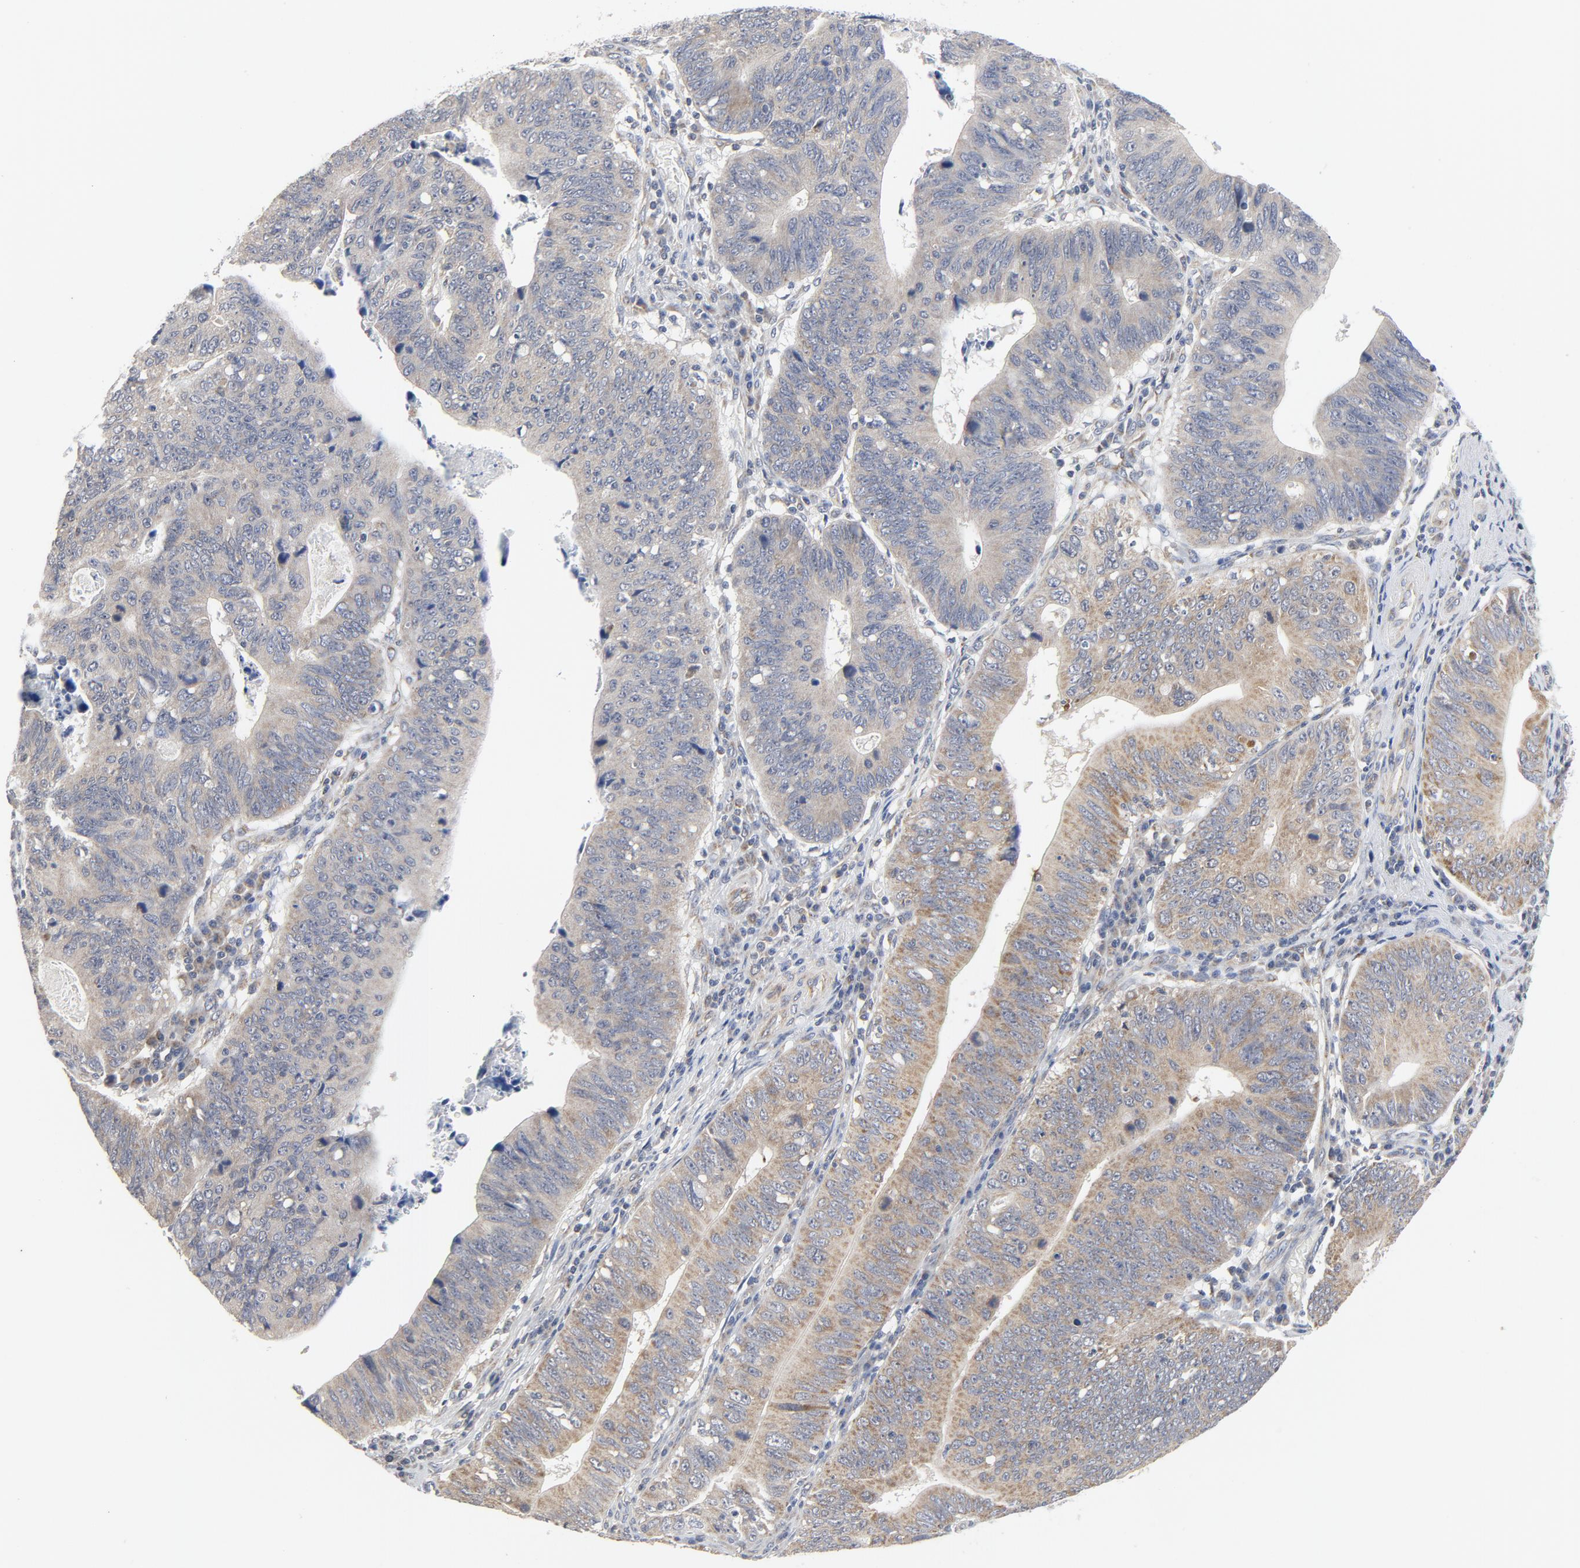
{"staining": {"intensity": "moderate", "quantity": ">75%", "location": "cytoplasmic/membranous"}, "tissue": "stomach cancer", "cell_type": "Tumor cells", "image_type": "cancer", "snomed": [{"axis": "morphology", "description": "Adenocarcinoma, NOS"}, {"axis": "topography", "description": "Stomach"}], "caption": "Immunohistochemistry (IHC) photomicrograph of neoplastic tissue: human adenocarcinoma (stomach) stained using immunohistochemistry demonstrates medium levels of moderate protein expression localized specifically in the cytoplasmic/membranous of tumor cells, appearing as a cytoplasmic/membranous brown color.", "gene": "C14orf119", "patient": {"sex": "male", "age": 59}}